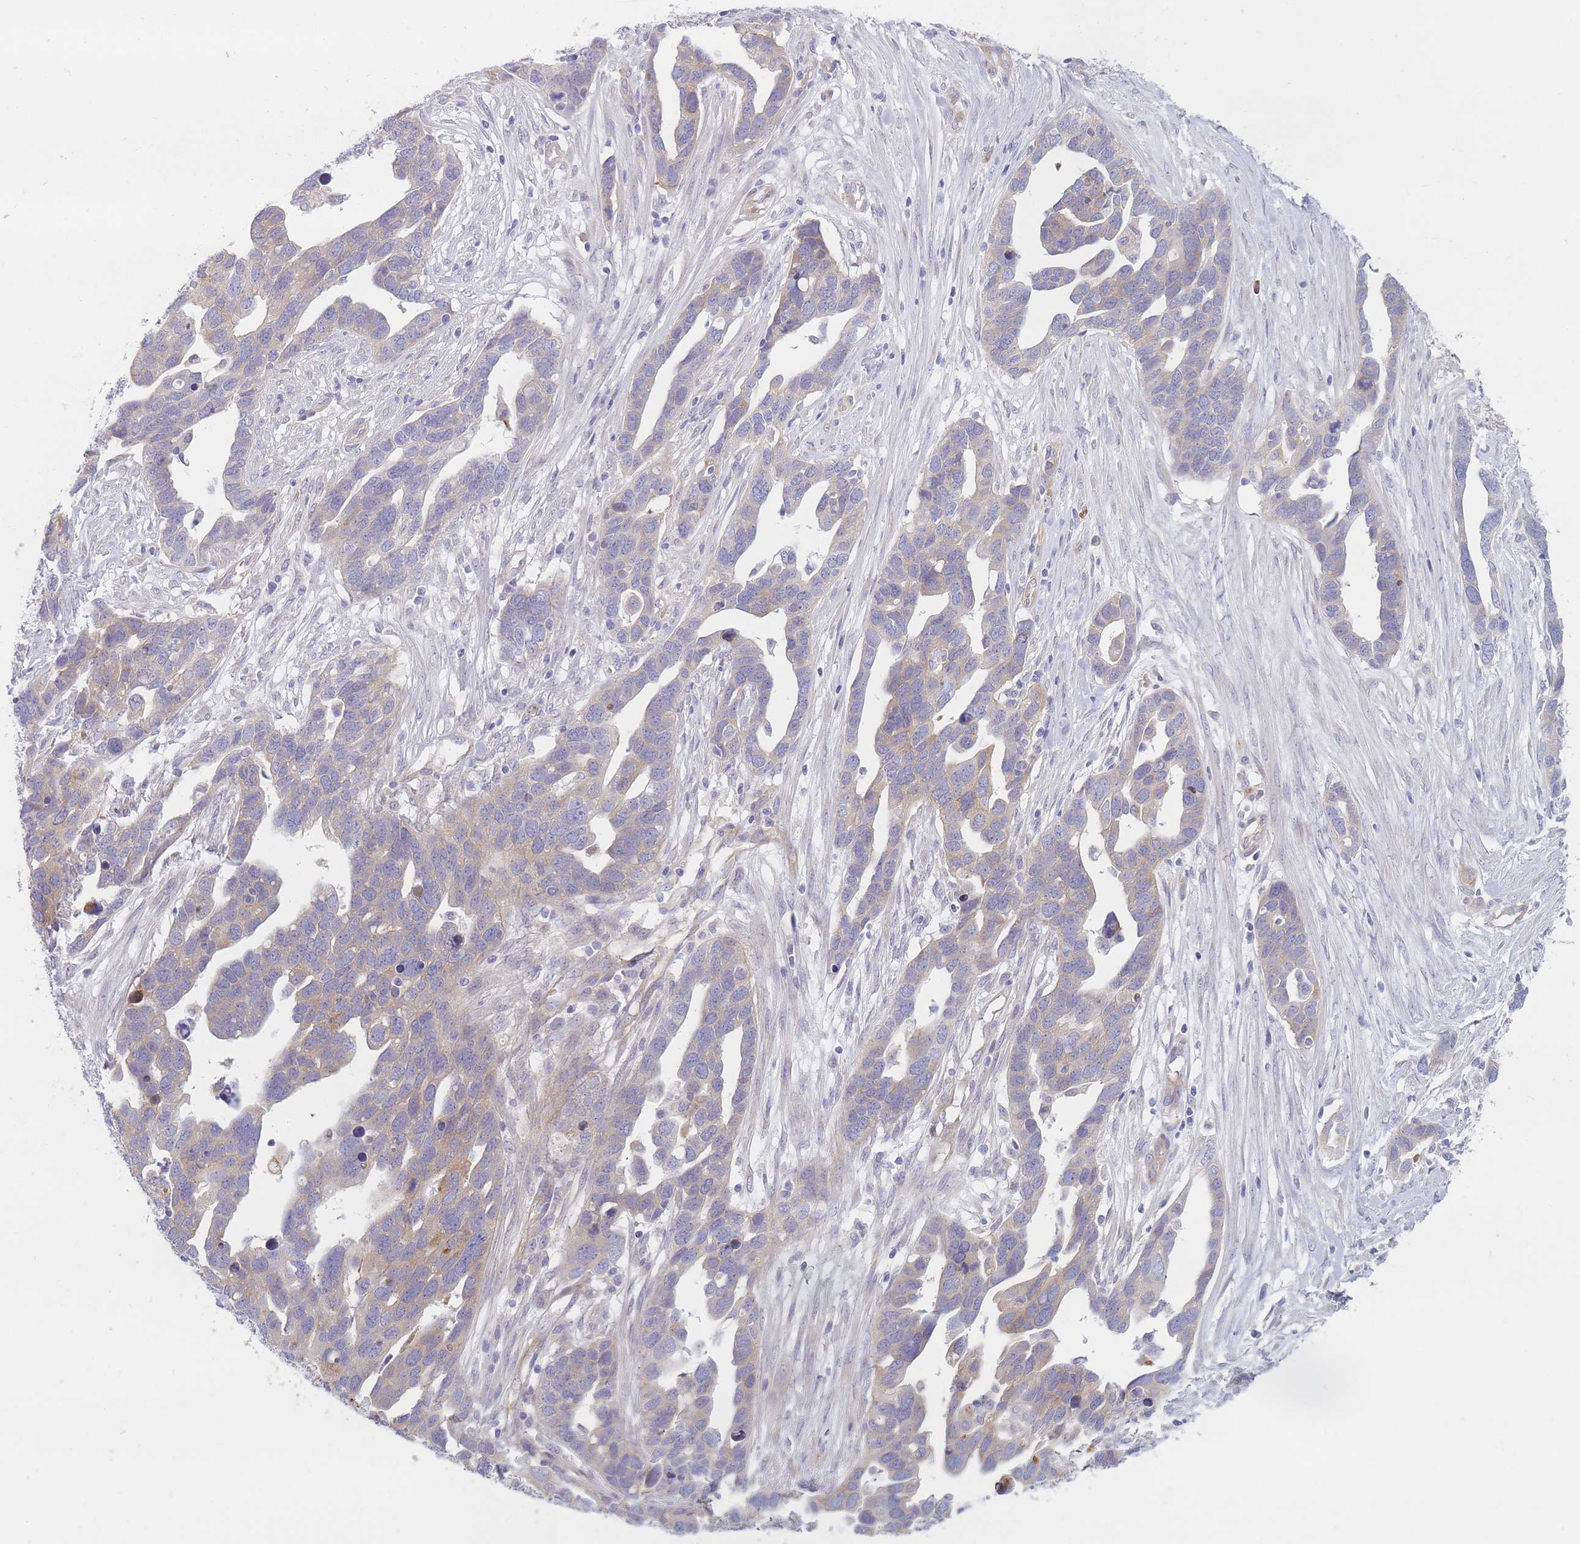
{"staining": {"intensity": "weak", "quantity": "25%-75%", "location": "cytoplasmic/membranous"}, "tissue": "ovarian cancer", "cell_type": "Tumor cells", "image_type": "cancer", "snomed": [{"axis": "morphology", "description": "Cystadenocarcinoma, serous, NOS"}, {"axis": "topography", "description": "Ovary"}], "caption": "Protein positivity by IHC shows weak cytoplasmic/membranous staining in approximately 25%-75% of tumor cells in ovarian serous cystadenocarcinoma.", "gene": "ERBIN", "patient": {"sex": "female", "age": 54}}